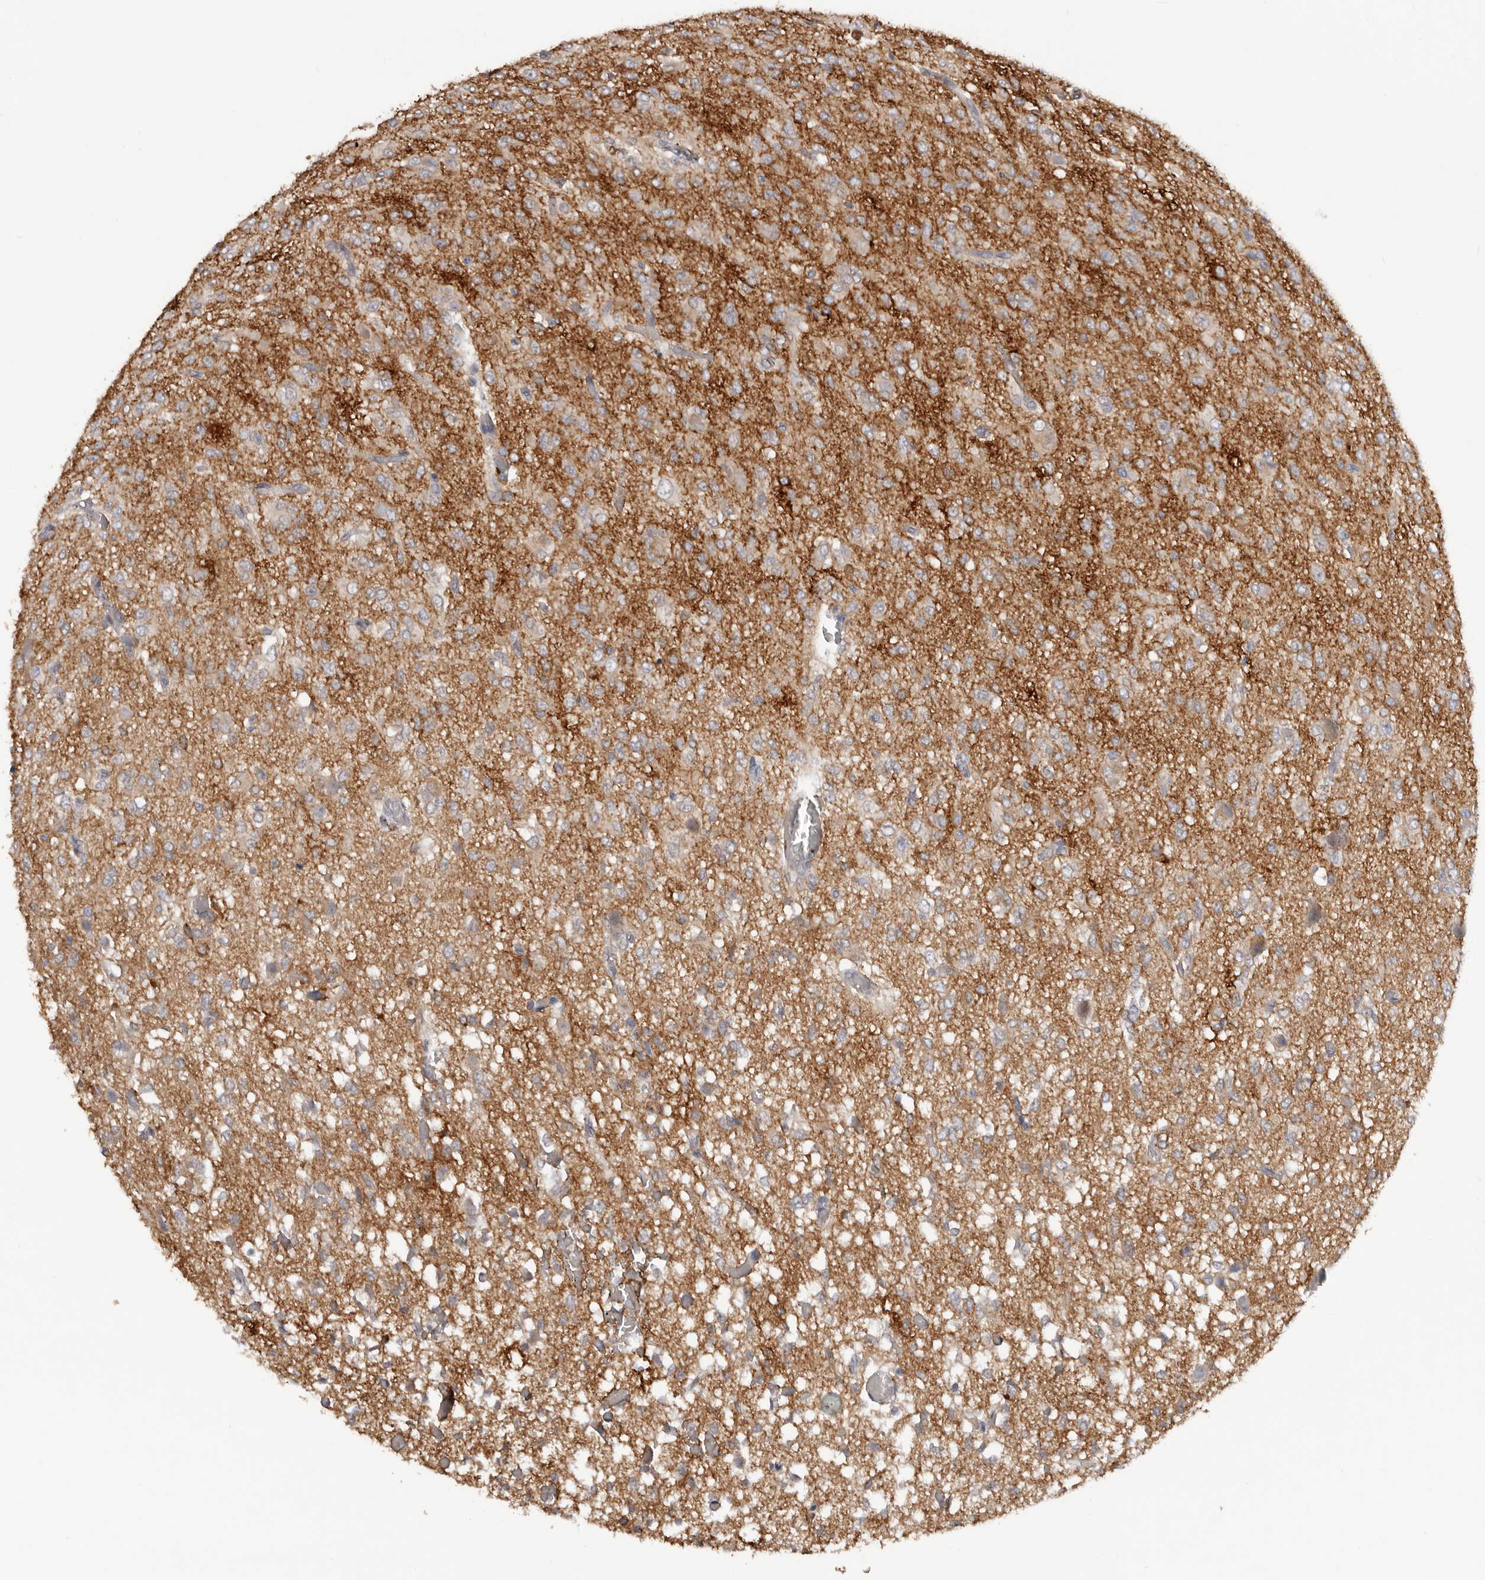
{"staining": {"intensity": "weak", "quantity": "25%-75%", "location": "cytoplasmic/membranous"}, "tissue": "glioma", "cell_type": "Tumor cells", "image_type": "cancer", "snomed": [{"axis": "morphology", "description": "Glioma, malignant, High grade"}, {"axis": "topography", "description": "Brain"}], "caption": "Glioma was stained to show a protein in brown. There is low levels of weak cytoplasmic/membranous staining in approximately 25%-75% of tumor cells.", "gene": "TNR", "patient": {"sex": "female", "age": 59}}